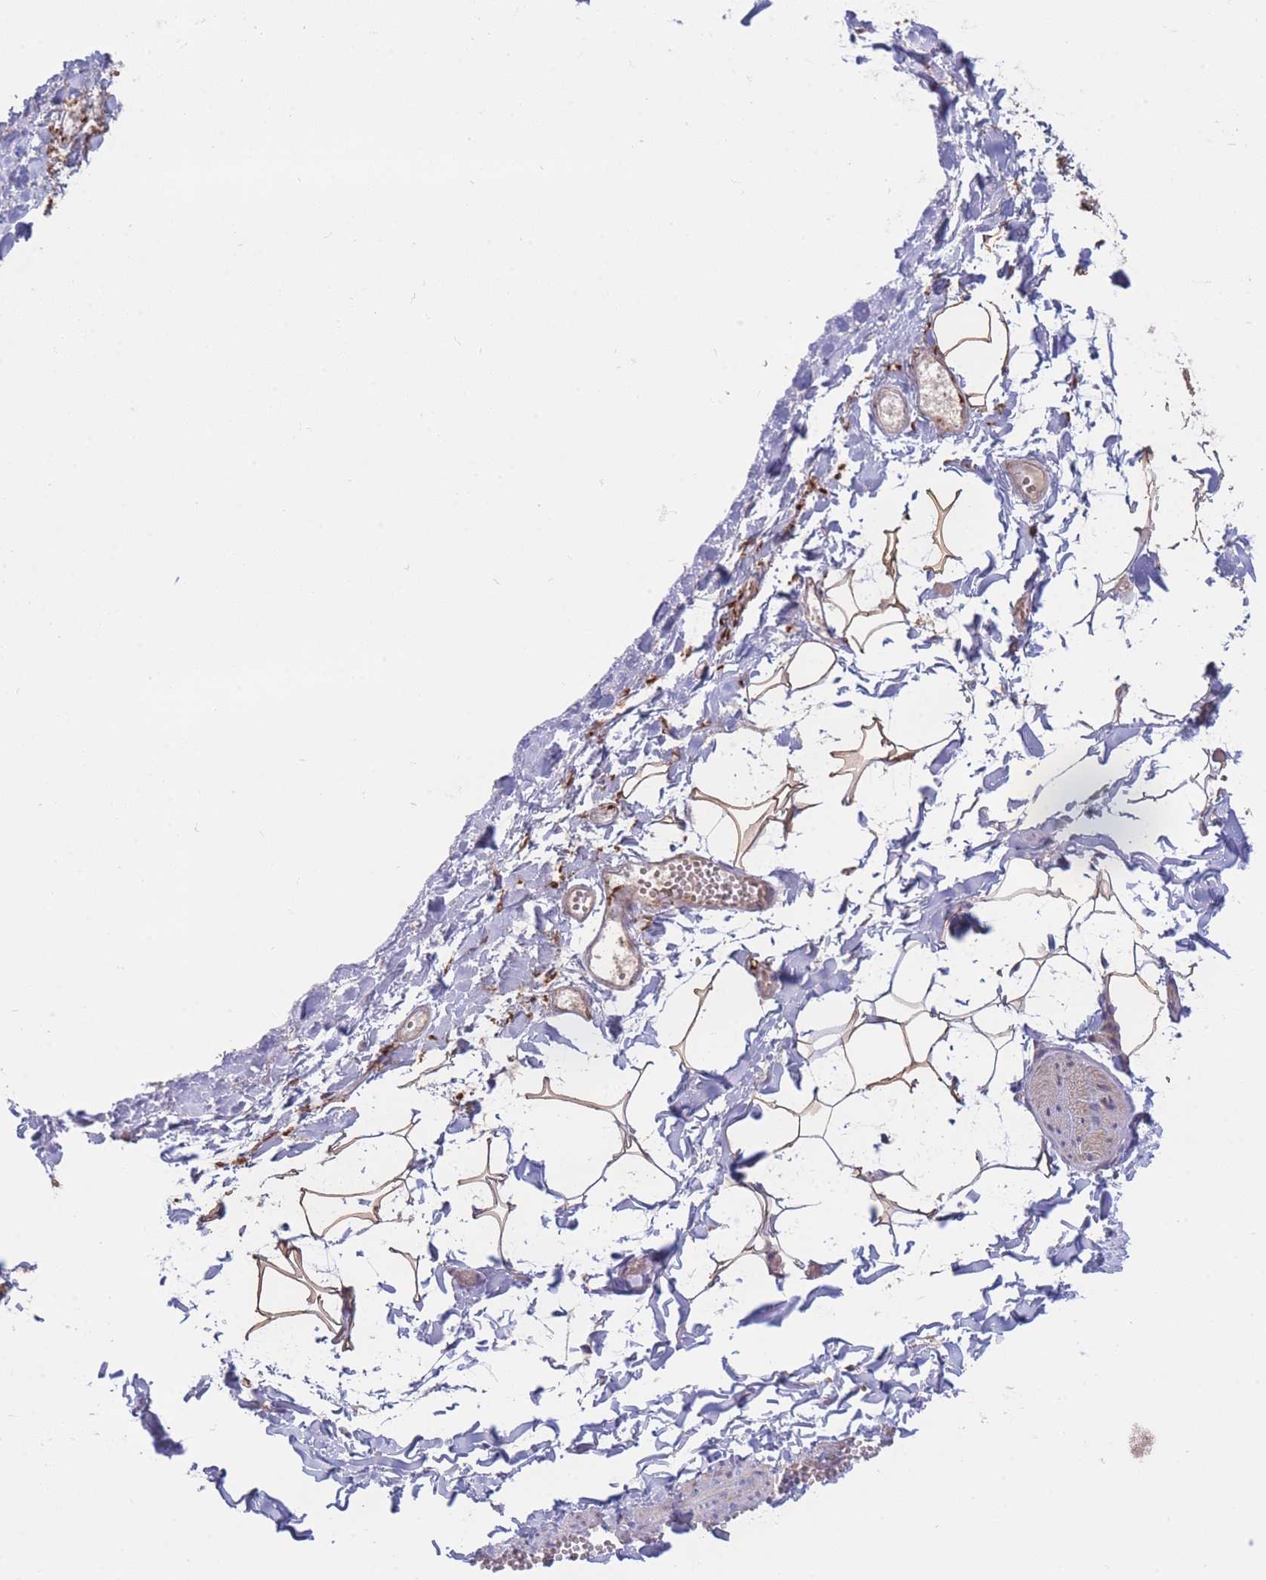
{"staining": {"intensity": "moderate", "quantity": "25%-75%", "location": "cytoplasmic/membranous"}, "tissue": "adipose tissue", "cell_type": "Adipocytes", "image_type": "normal", "snomed": [{"axis": "morphology", "description": "Normal tissue, NOS"}, {"axis": "topography", "description": "Gallbladder"}, {"axis": "topography", "description": "Peripheral nerve tissue"}], "caption": "Benign adipose tissue was stained to show a protein in brown. There is medium levels of moderate cytoplasmic/membranous expression in about 25%-75% of adipocytes. Nuclei are stained in blue.", "gene": "CENPM", "patient": {"sex": "male", "age": 38}}